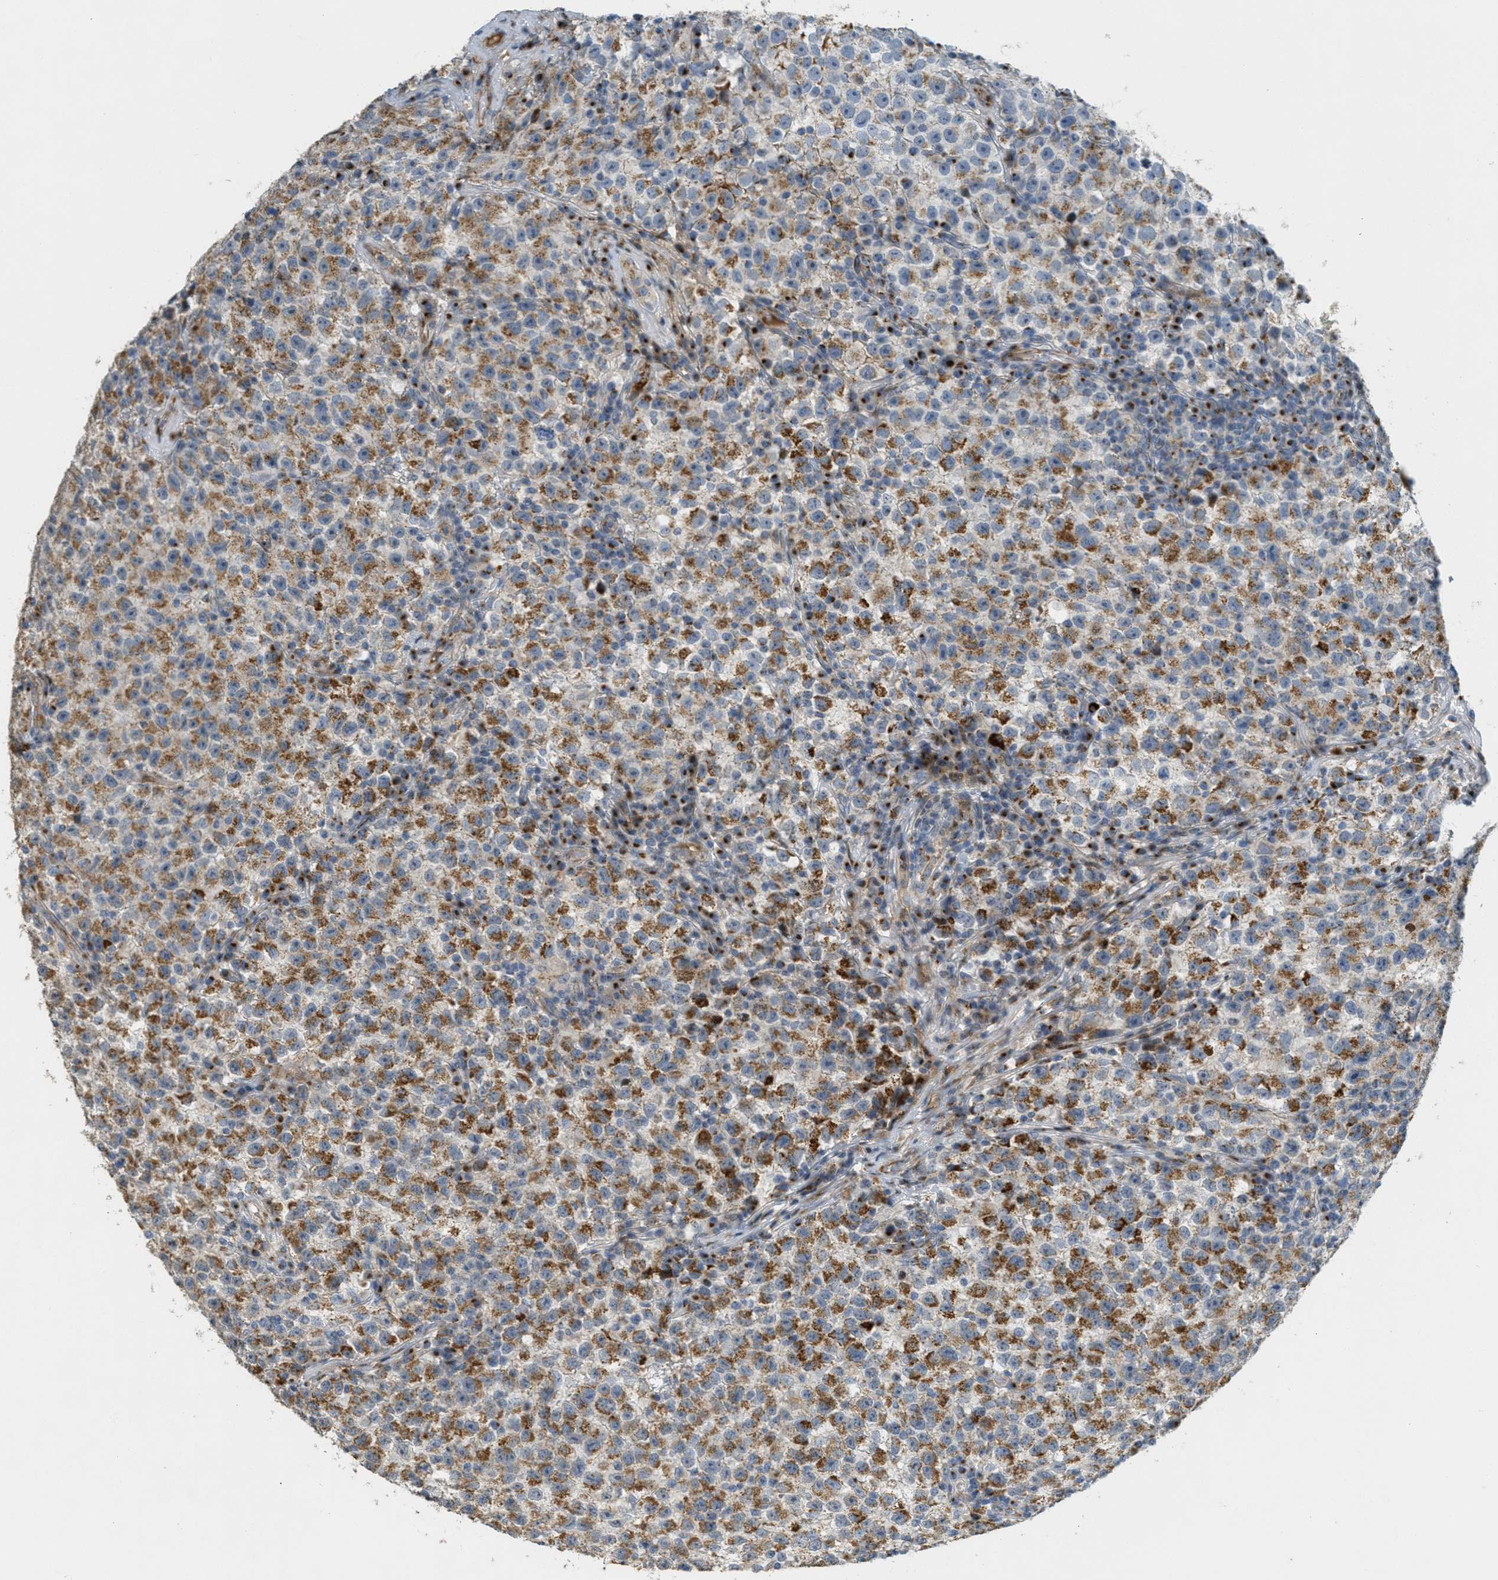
{"staining": {"intensity": "moderate", "quantity": ">75%", "location": "cytoplasmic/membranous"}, "tissue": "testis cancer", "cell_type": "Tumor cells", "image_type": "cancer", "snomed": [{"axis": "morphology", "description": "Seminoma, NOS"}, {"axis": "topography", "description": "Testis"}], "caption": "IHC of human testis cancer (seminoma) displays medium levels of moderate cytoplasmic/membranous positivity in about >75% of tumor cells. (brown staining indicates protein expression, while blue staining denotes nuclei).", "gene": "ZFPL1", "patient": {"sex": "male", "age": 22}}